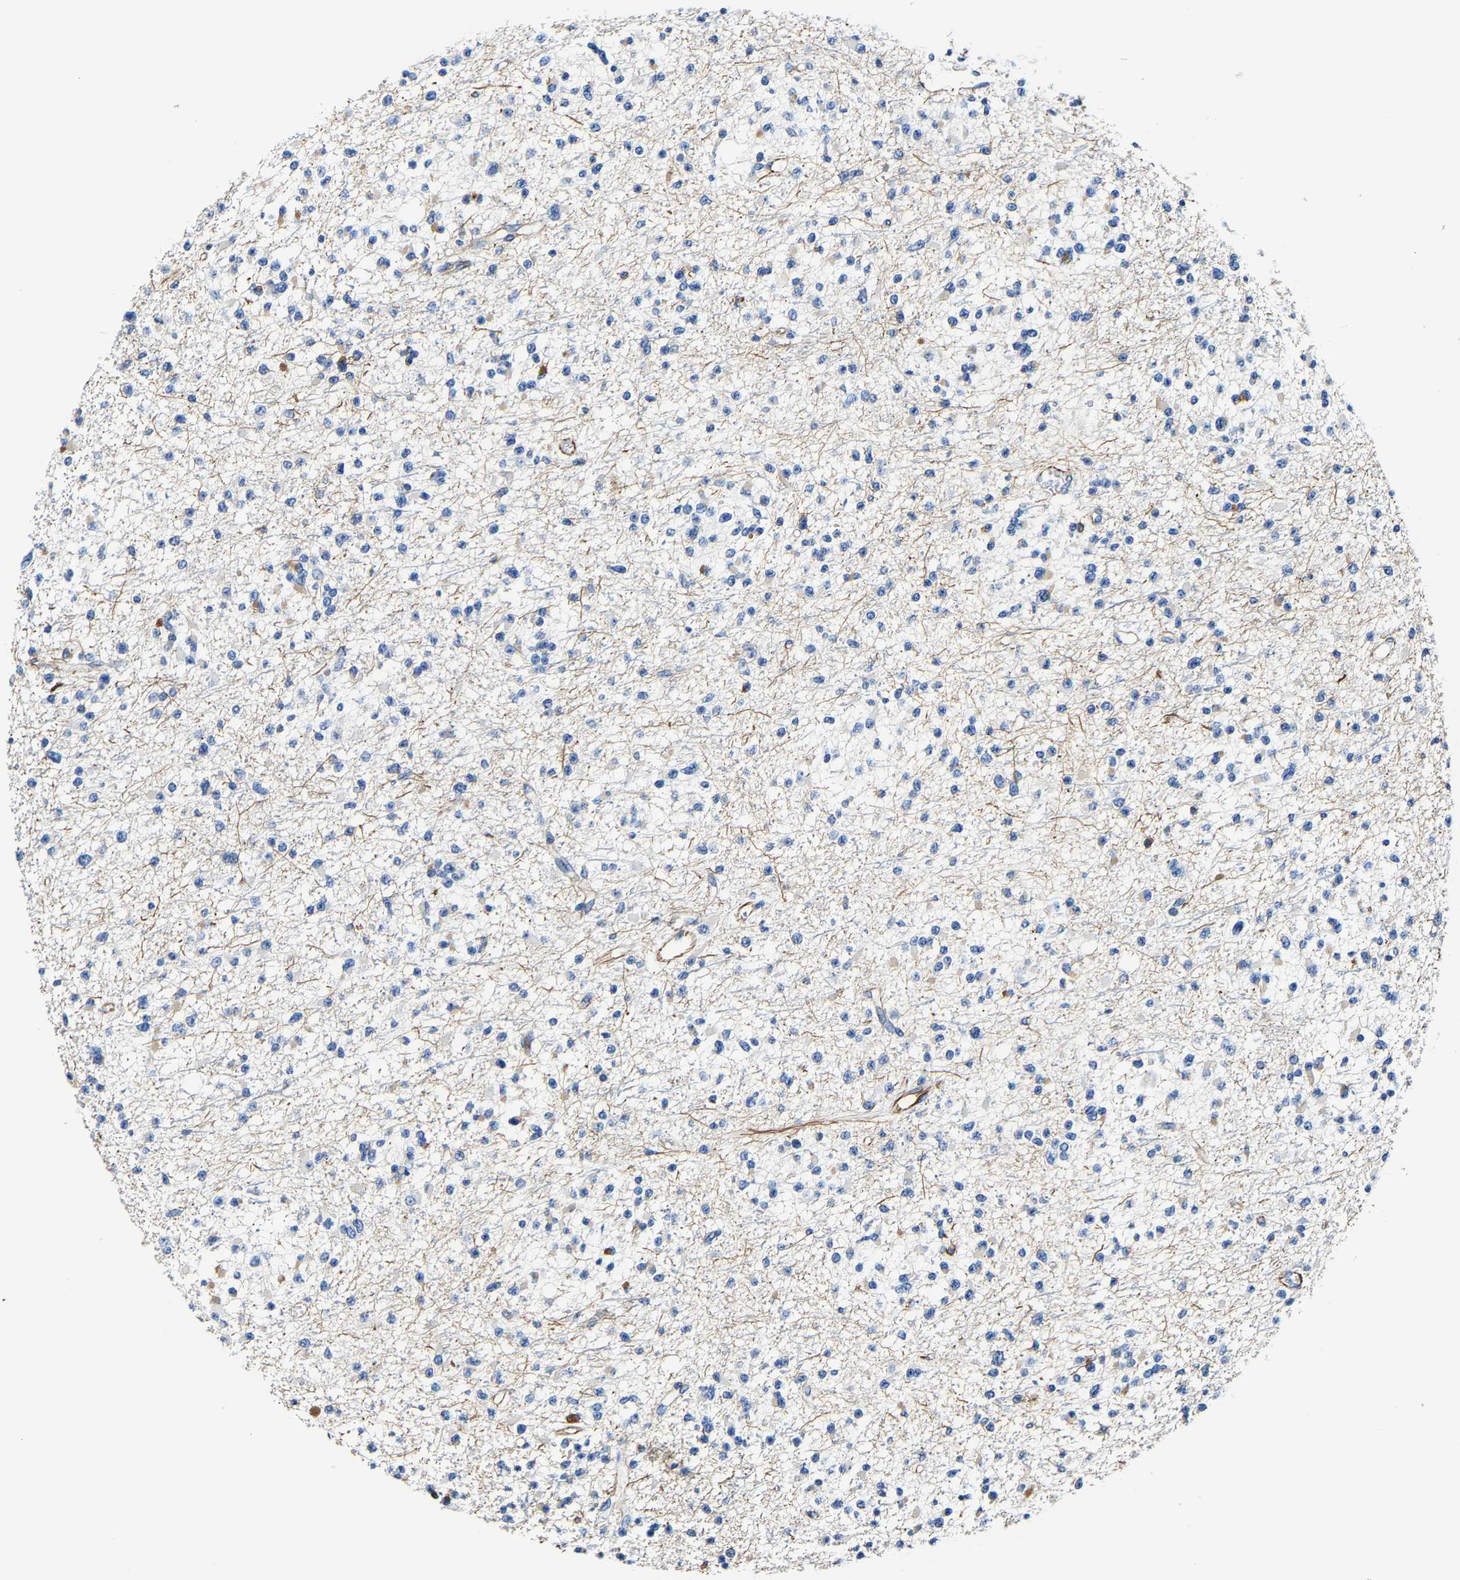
{"staining": {"intensity": "negative", "quantity": "none", "location": "none"}, "tissue": "glioma", "cell_type": "Tumor cells", "image_type": "cancer", "snomed": [{"axis": "morphology", "description": "Glioma, malignant, Low grade"}, {"axis": "topography", "description": "Brain"}], "caption": "Tumor cells show no significant protein staining in glioma. The staining is performed using DAB (3,3'-diaminobenzidine) brown chromogen with nuclei counter-stained in using hematoxylin.", "gene": "MMEL1", "patient": {"sex": "female", "age": 22}}